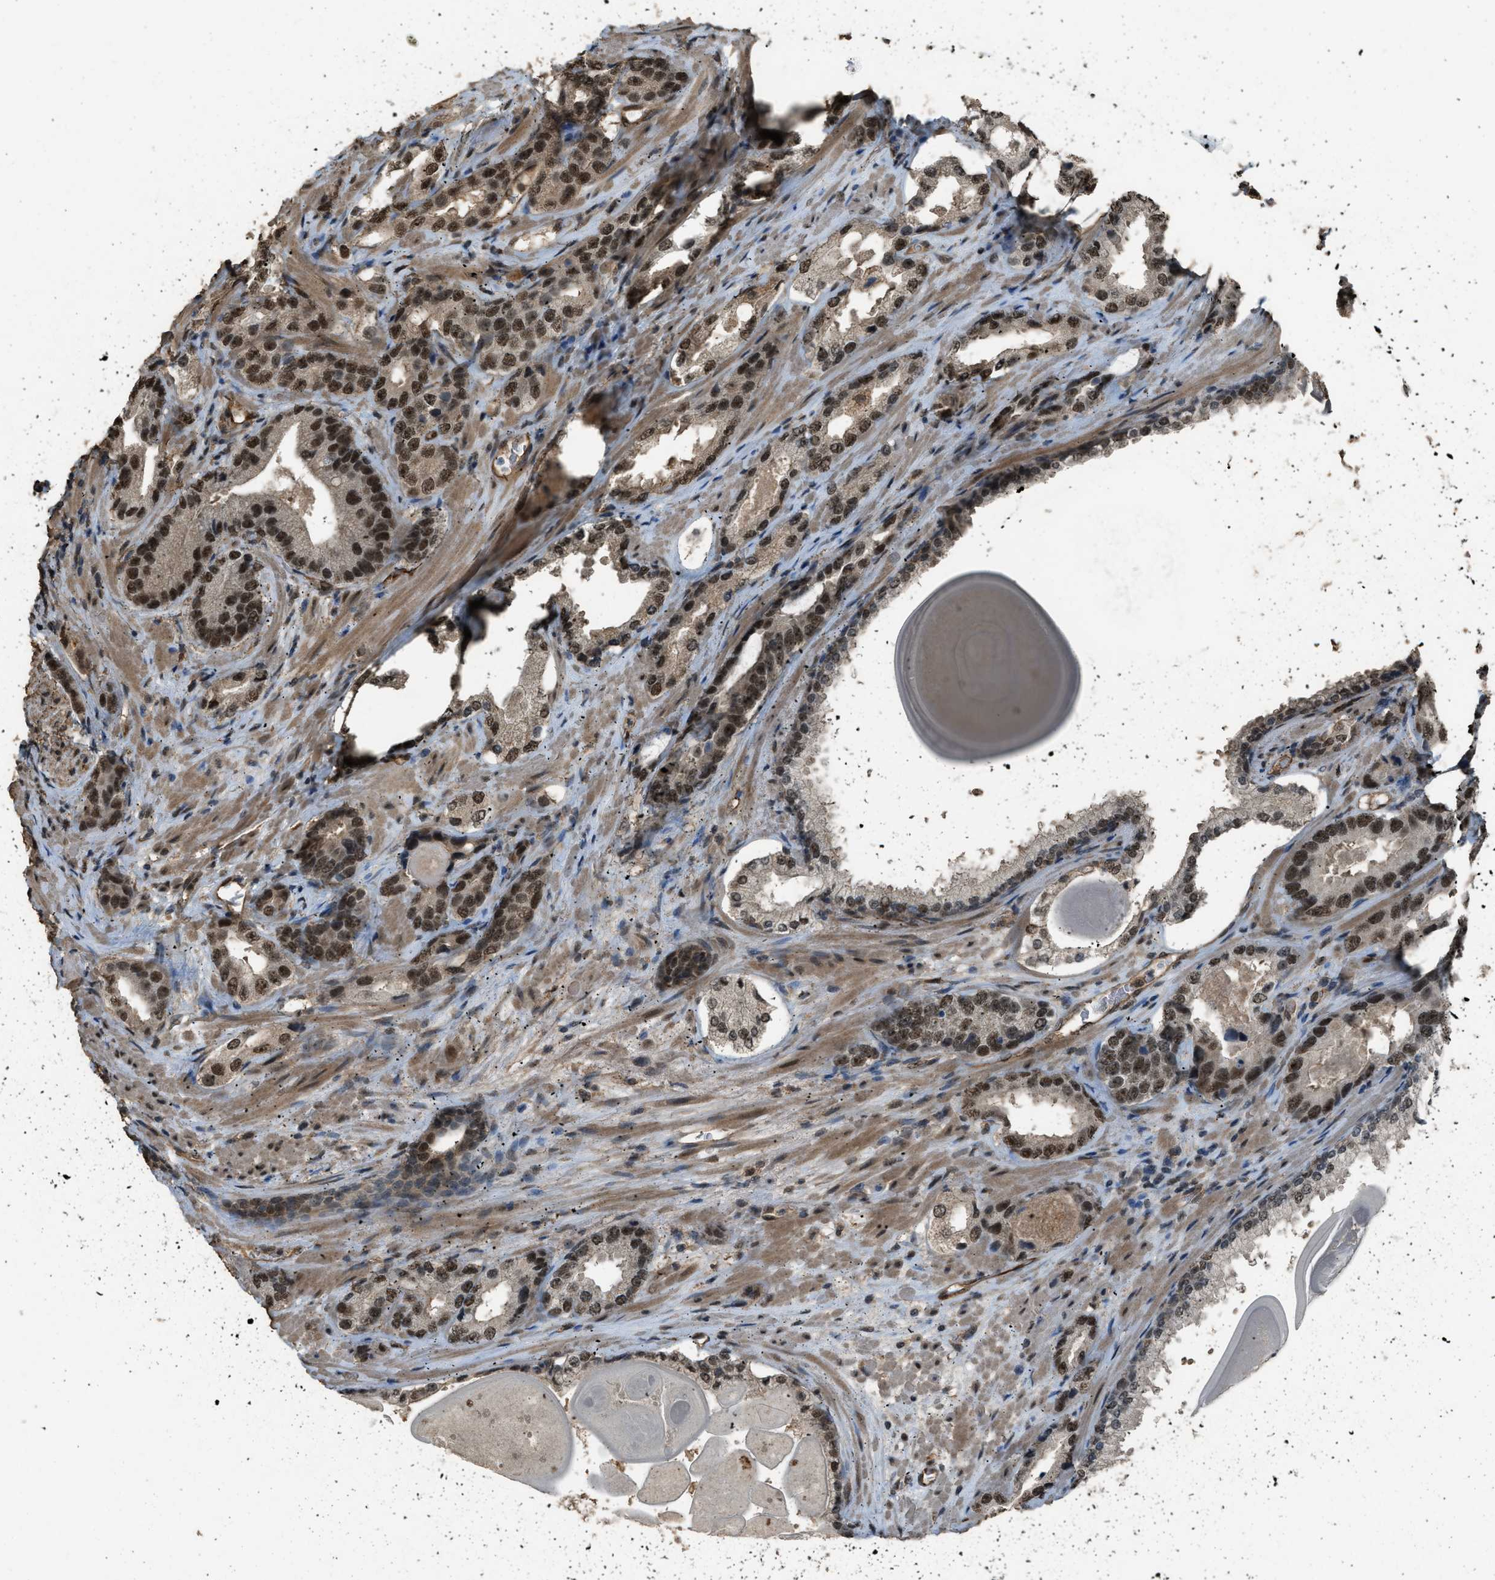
{"staining": {"intensity": "strong", "quantity": ">75%", "location": "nuclear"}, "tissue": "prostate cancer", "cell_type": "Tumor cells", "image_type": "cancer", "snomed": [{"axis": "morphology", "description": "Adenocarcinoma, High grade"}, {"axis": "topography", "description": "Prostate"}], "caption": "Immunohistochemical staining of human adenocarcinoma (high-grade) (prostate) shows high levels of strong nuclear positivity in approximately >75% of tumor cells. (Brightfield microscopy of DAB IHC at high magnification).", "gene": "SERTAD2", "patient": {"sex": "male", "age": 63}}